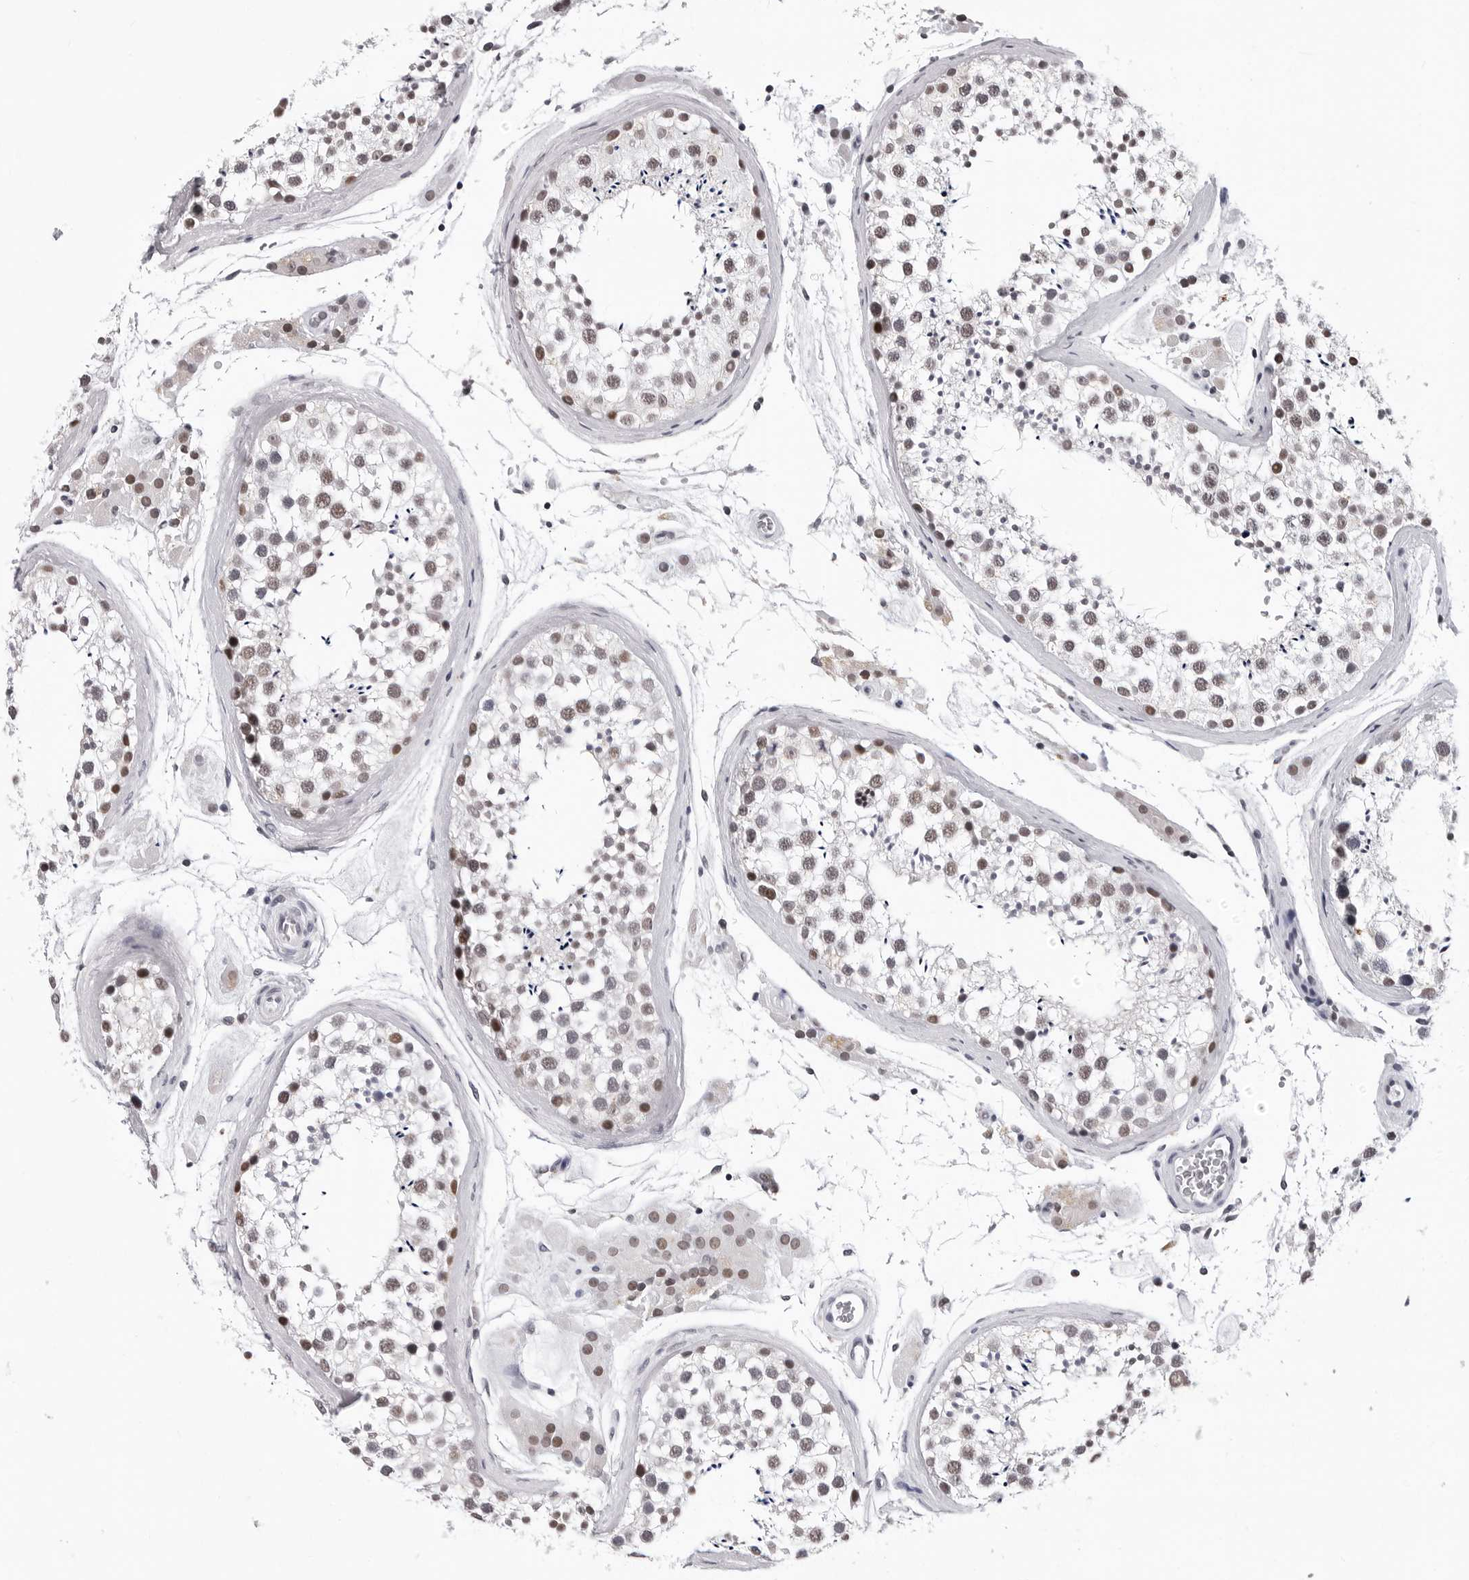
{"staining": {"intensity": "weak", "quantity": "25%-75%", "location": "nuclear"}, "tissue": "testis", "cell_type": "Cells in seminiferous ducts", "image_type": "normal", "snomed": [{"axis": "morphology", "description": "Normal tissue, NOS"}, {"axis": "topography", "description": "Testis"}], "caption": "The photomicrograph exhibits immunohistochemical staining of normal testis. There is weak nuclear positivity is present in about 25%-75% of cells in seminiferous ducts. The protein is stained brown, and the nuclei are stained in blue (DAB IHC with brightfield microscopy, high magnification).", "gene": "SF3B4", "patient": {"sex": "male", "age": 46}}